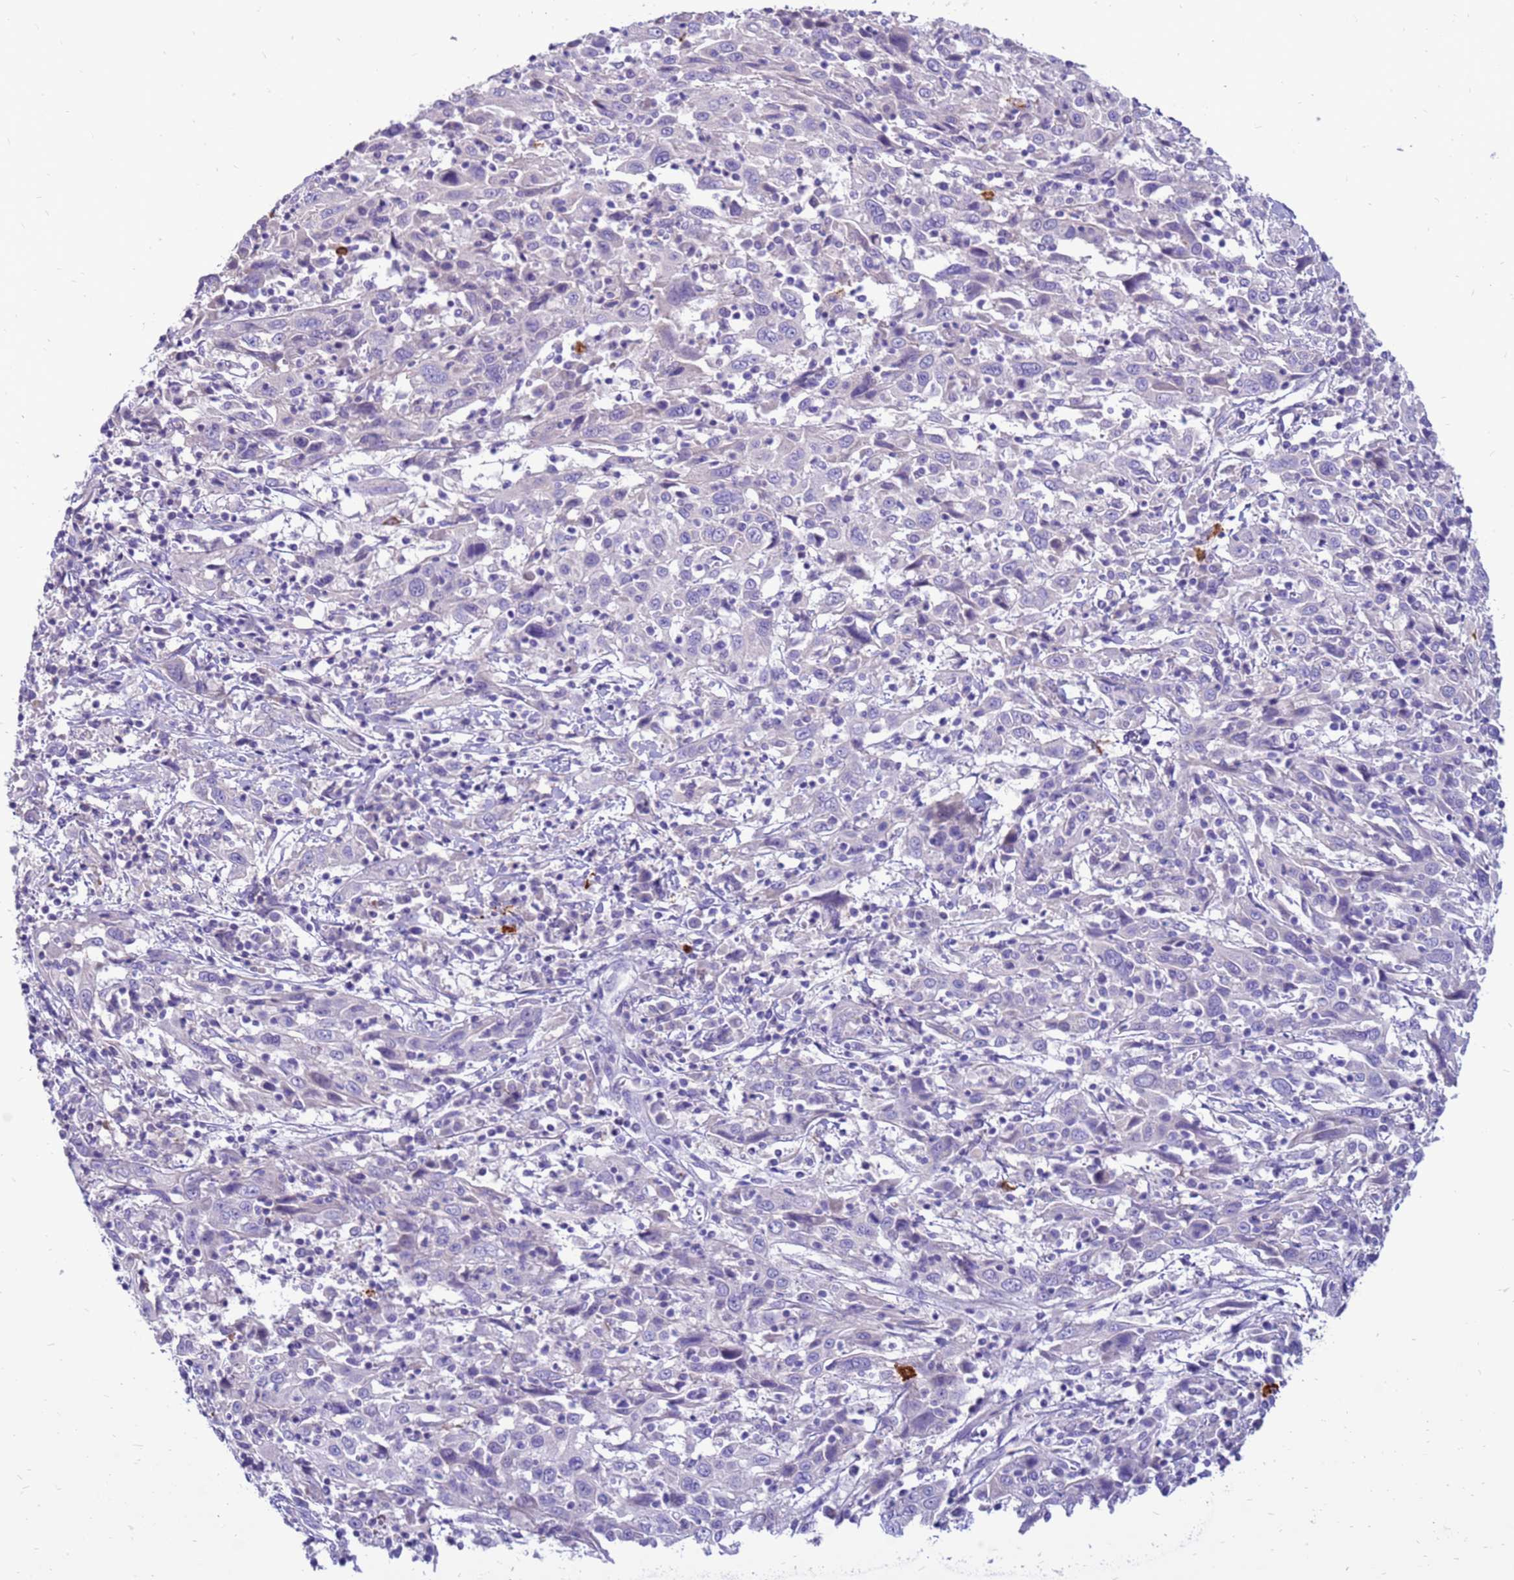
{"staining": {"intensity": "negative", "quantity": "none", "location": "none"}, "tissue": "cervical cancer", "cell_type": "Tumor cells", "image_type": "cancer", "snomed": [{"axis": "morphology", "description": "Squamous cell carcinoma, NOS"}, {"axis": "topography", "description": "Cervix"}], "caption": "Immunohistochemistry (IHC) of cervical squamous cell carcinoma demonstrates no expression in tumor cells.", "gene": "PDE10A", "patient": {"sex": "female", "age": 46}}